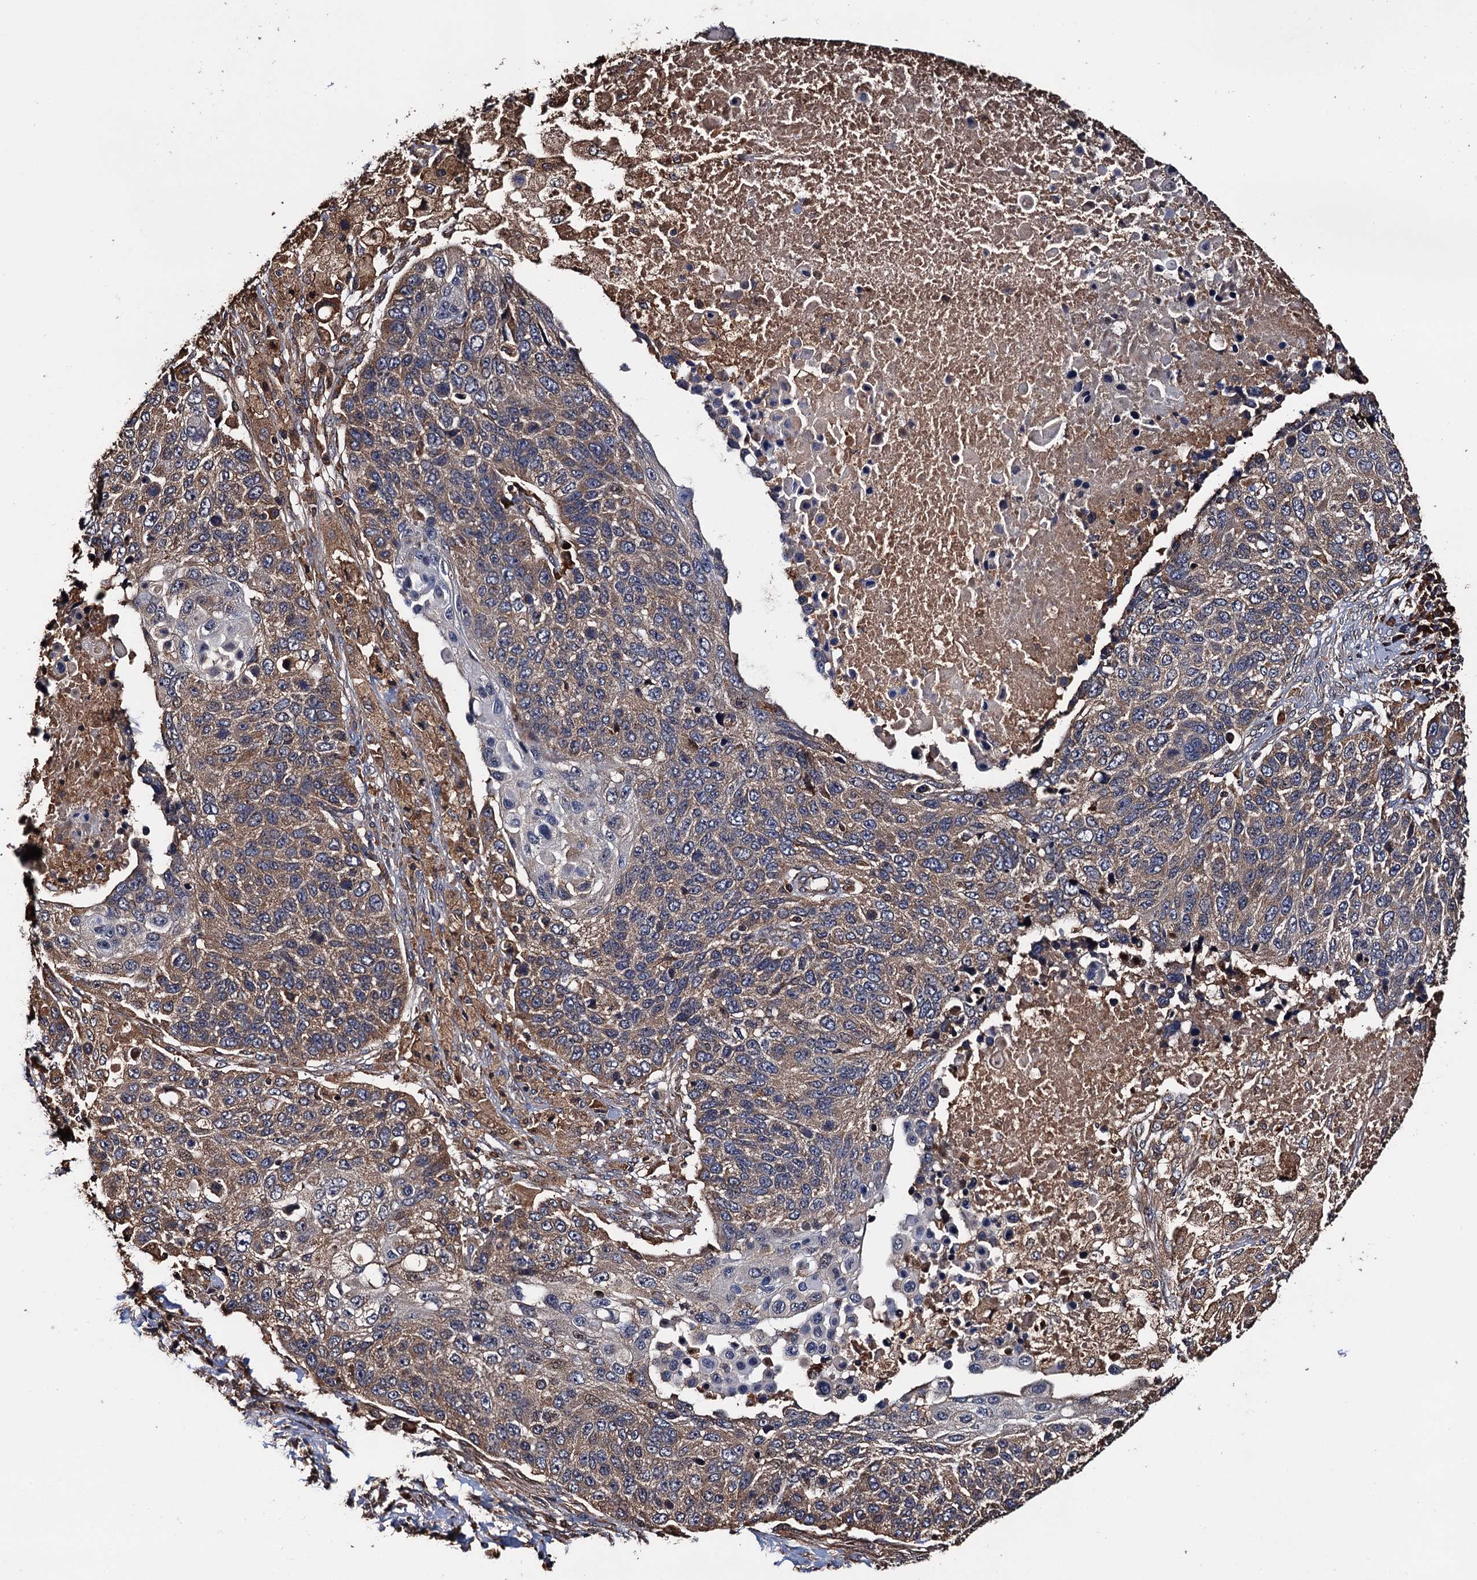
{"staining": {"intensity": "moderate", "quantity": "25%-75%", "location": "cytoplasmic/membranous"}, "tissue": "lung cancer", "cell_type": "Tumor cells", "image_type": "cancer", "snomed": [{"axis": "morphology", "description": "Normal tissue, NOS"}, {"axis": "morphology", "description": "Squamous cell carcinoma, NOS"}, {"axis": "topography", "description": "Lymph node"}, {"axis": "topography", "description": "Lung"}], "caption": "A micrograph of lung cancer (squamous cell carcinoma) stained for a protein shows moderate cytoplasmic/membranous brown staining in tumor cells.", "gene": "RGS11", "patient": {"sex": "male", "age": 66}}